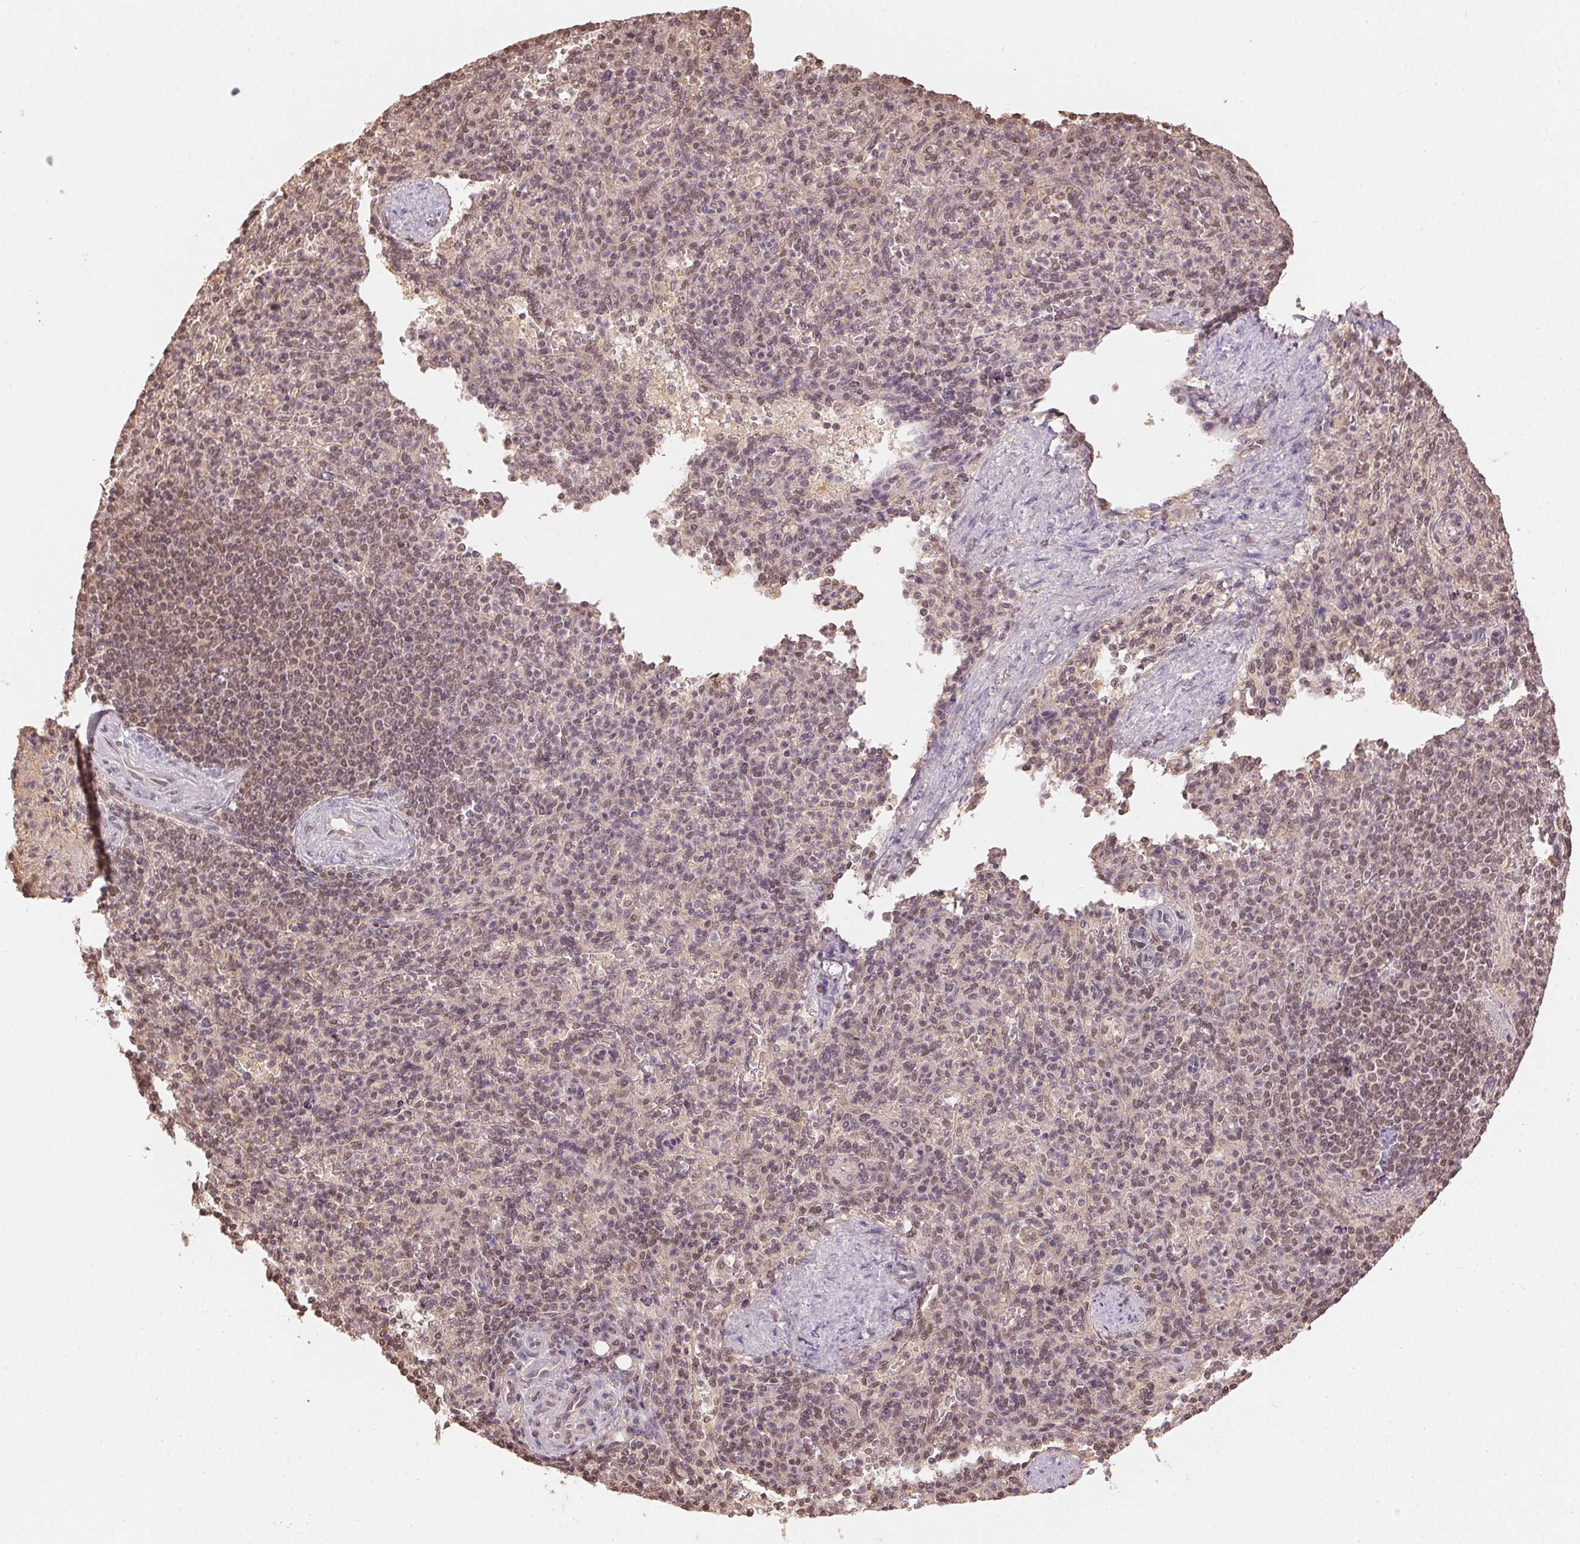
{"staining": {"intensity": "weak", "quantity": "25%-75%", "location": "nuclear"}, "tissue": "spleen", "cell_type": "Cells in red pulp", "image_type": "normal", "snomed": [{"axis": "morphology", "description": "Normal tissue, NOS"}, {"axis": "topography", "description": "Spleen"}], "caption": "A low amount of weak nuclear positivity is present in approximately 25%-75% of cells in red pulp in benign spleen.", "gene": "TPI1", "patient": {"sex": "female", "age": 74}}